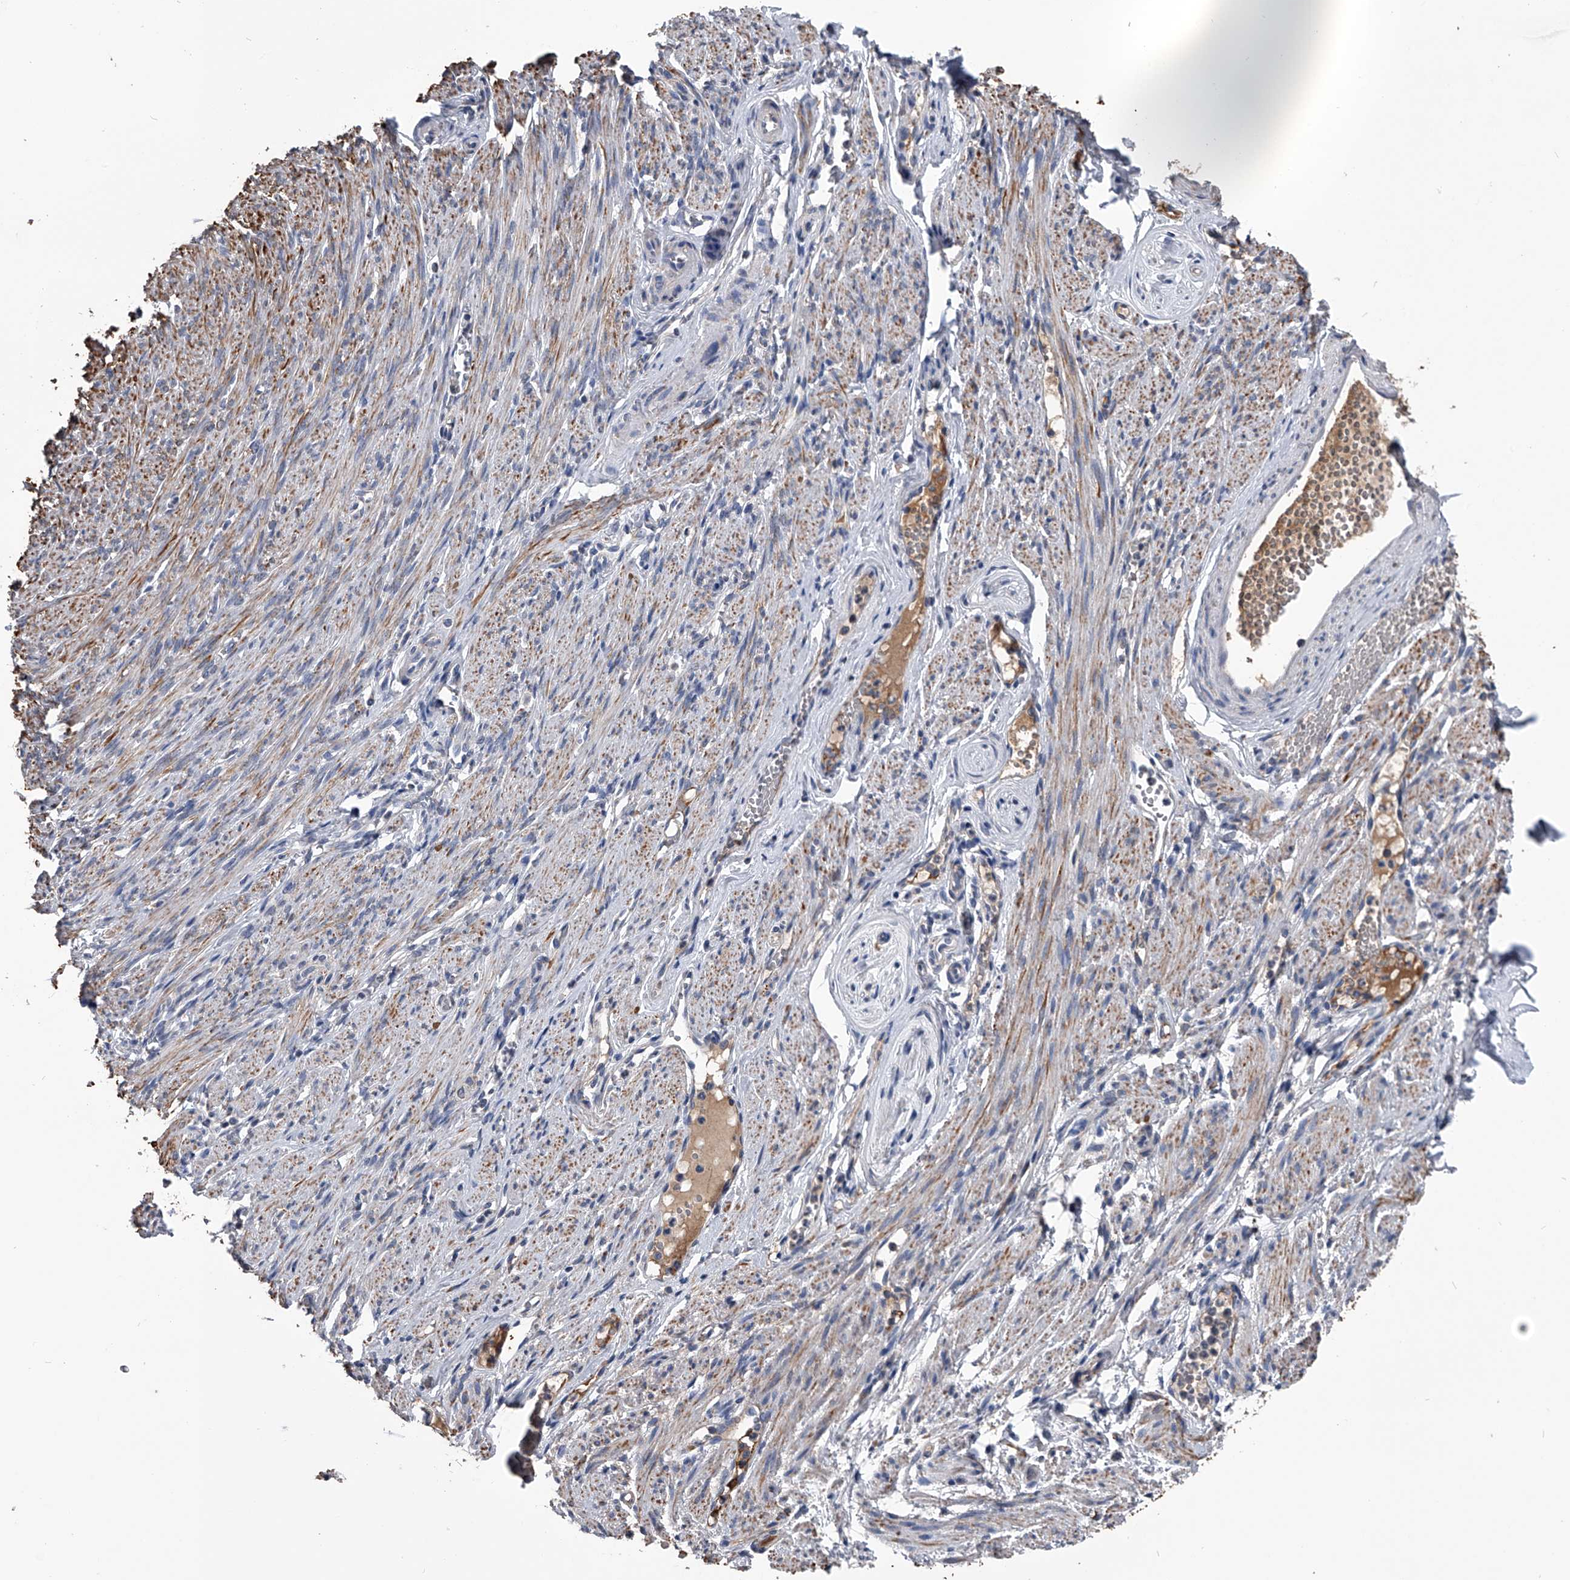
{"staining": {"intensity": "negative", "quantity": "none", "location": "none"}, "tissue": "adipose tissue", "cell_type": "Adipocytes", "image_type": "normal", "snomed": [{"axis": "morphology", "description": "Normal tissue, NOS"}, {"axis": "topography", "description": "Smooth muscle"}, {"axis": "topography", "description": "Peripheral nerve tissue"}], "caption": "This image is of normal adipose tissue stained with IHC to label a protein in brown with the nuclei are counter-stained blue. There is no positivity in adipocytes.", "gene": "OAT", "patient": {"sex": "female", "age": 39}}